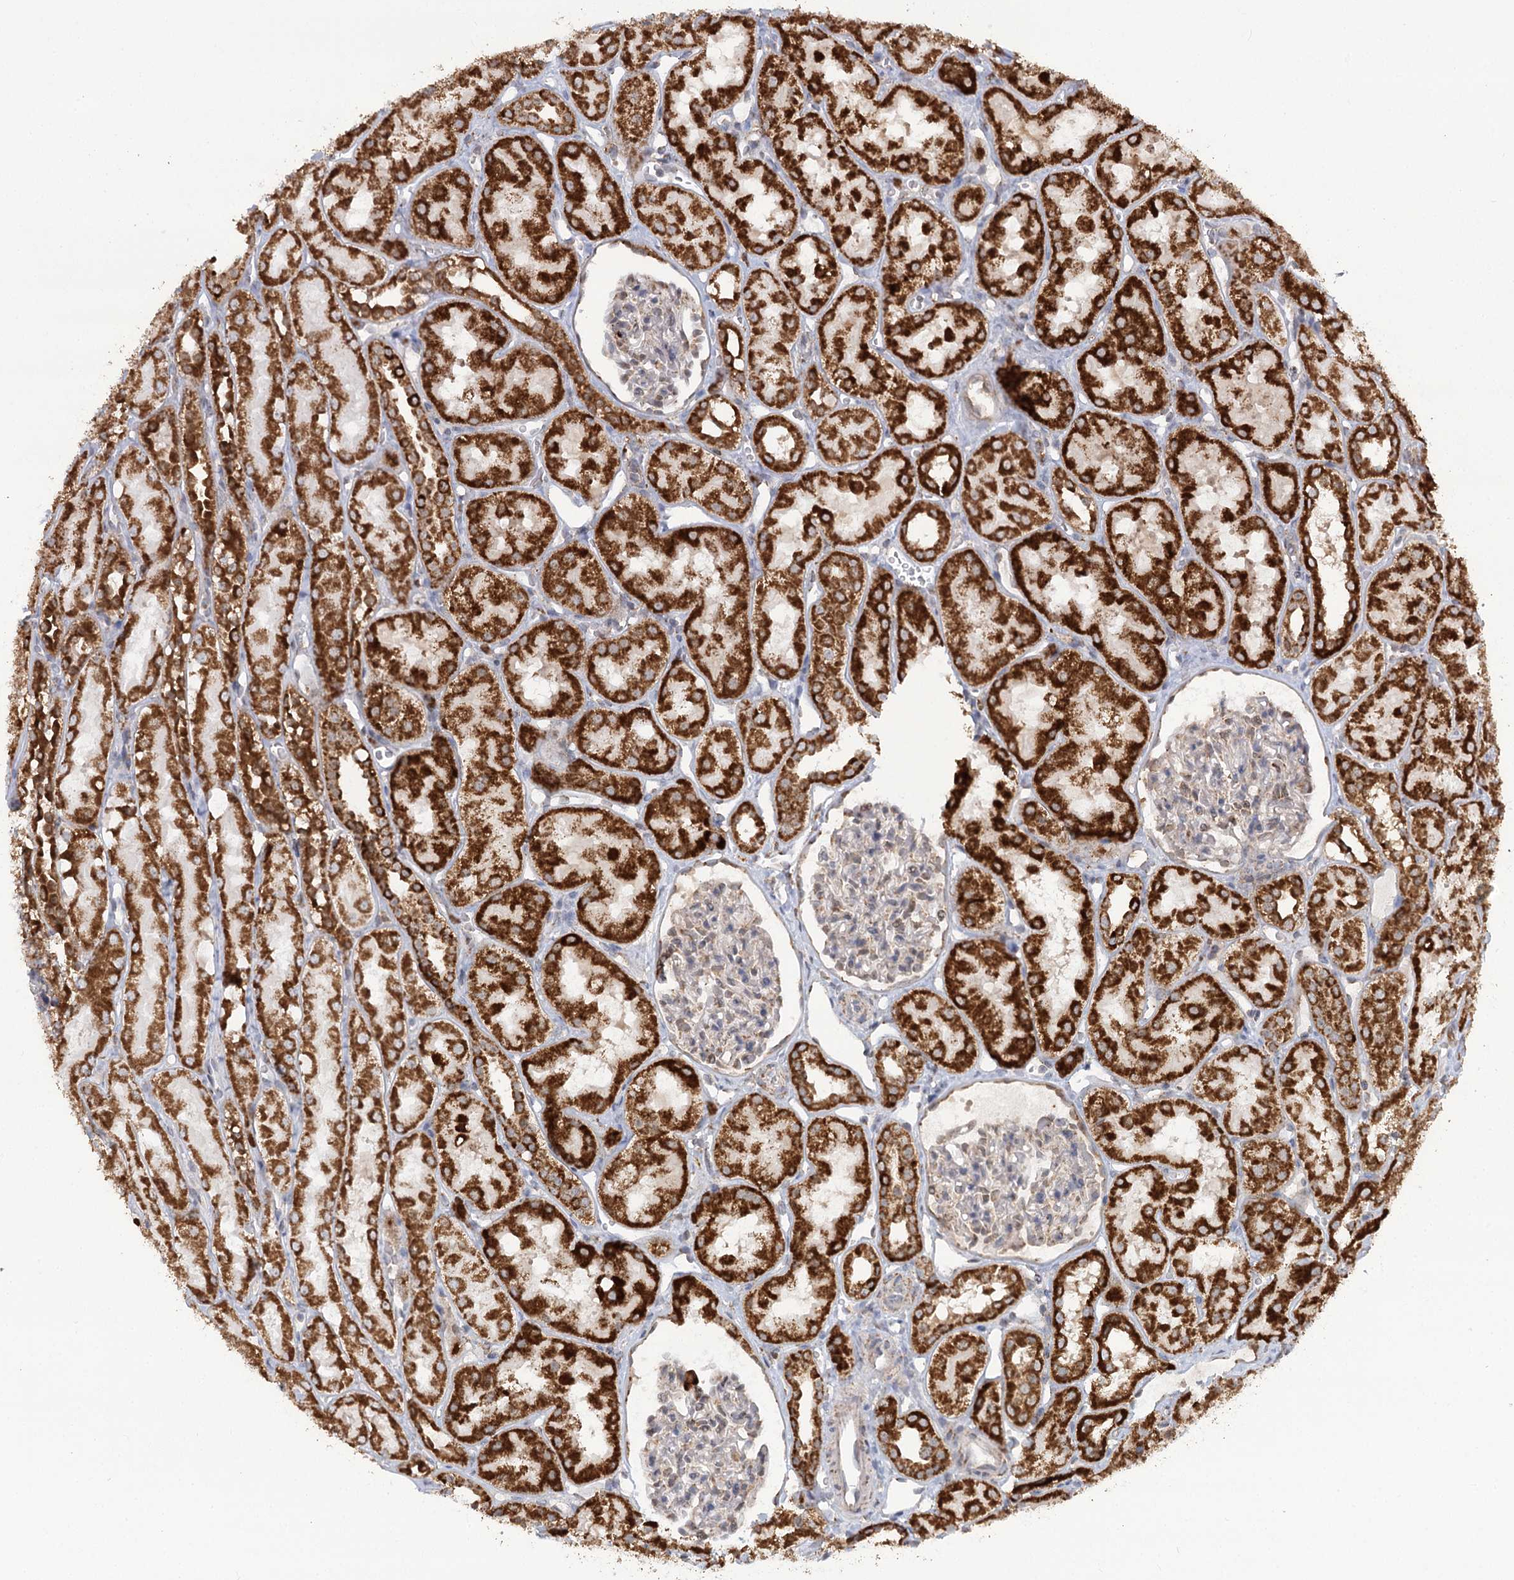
{"staining": {"intensity": "negative", "quantity": "none", "location": "none"}, "tissue": "kidney", "cell_type": "Cells in glomeruli", "image_type": "normal", "snomed": [{"axis": "morphology", "description": "Normal tissue, NOS"}, {"axis": "topography", "description": "Kidney"}, {"axis": "topography", "description": "Urinary bladder"}], "caption": "DAB immunohistochemical staining of unremarkable human kidney shows no significant positivity in cells in glomeruli. (DAB (3,3'-diaminobenzidine) IHC visualized using brightfield microscopy, high magnification).", "gene": "TAS1R1", "patient": {"sex": "male", "age": 16}}